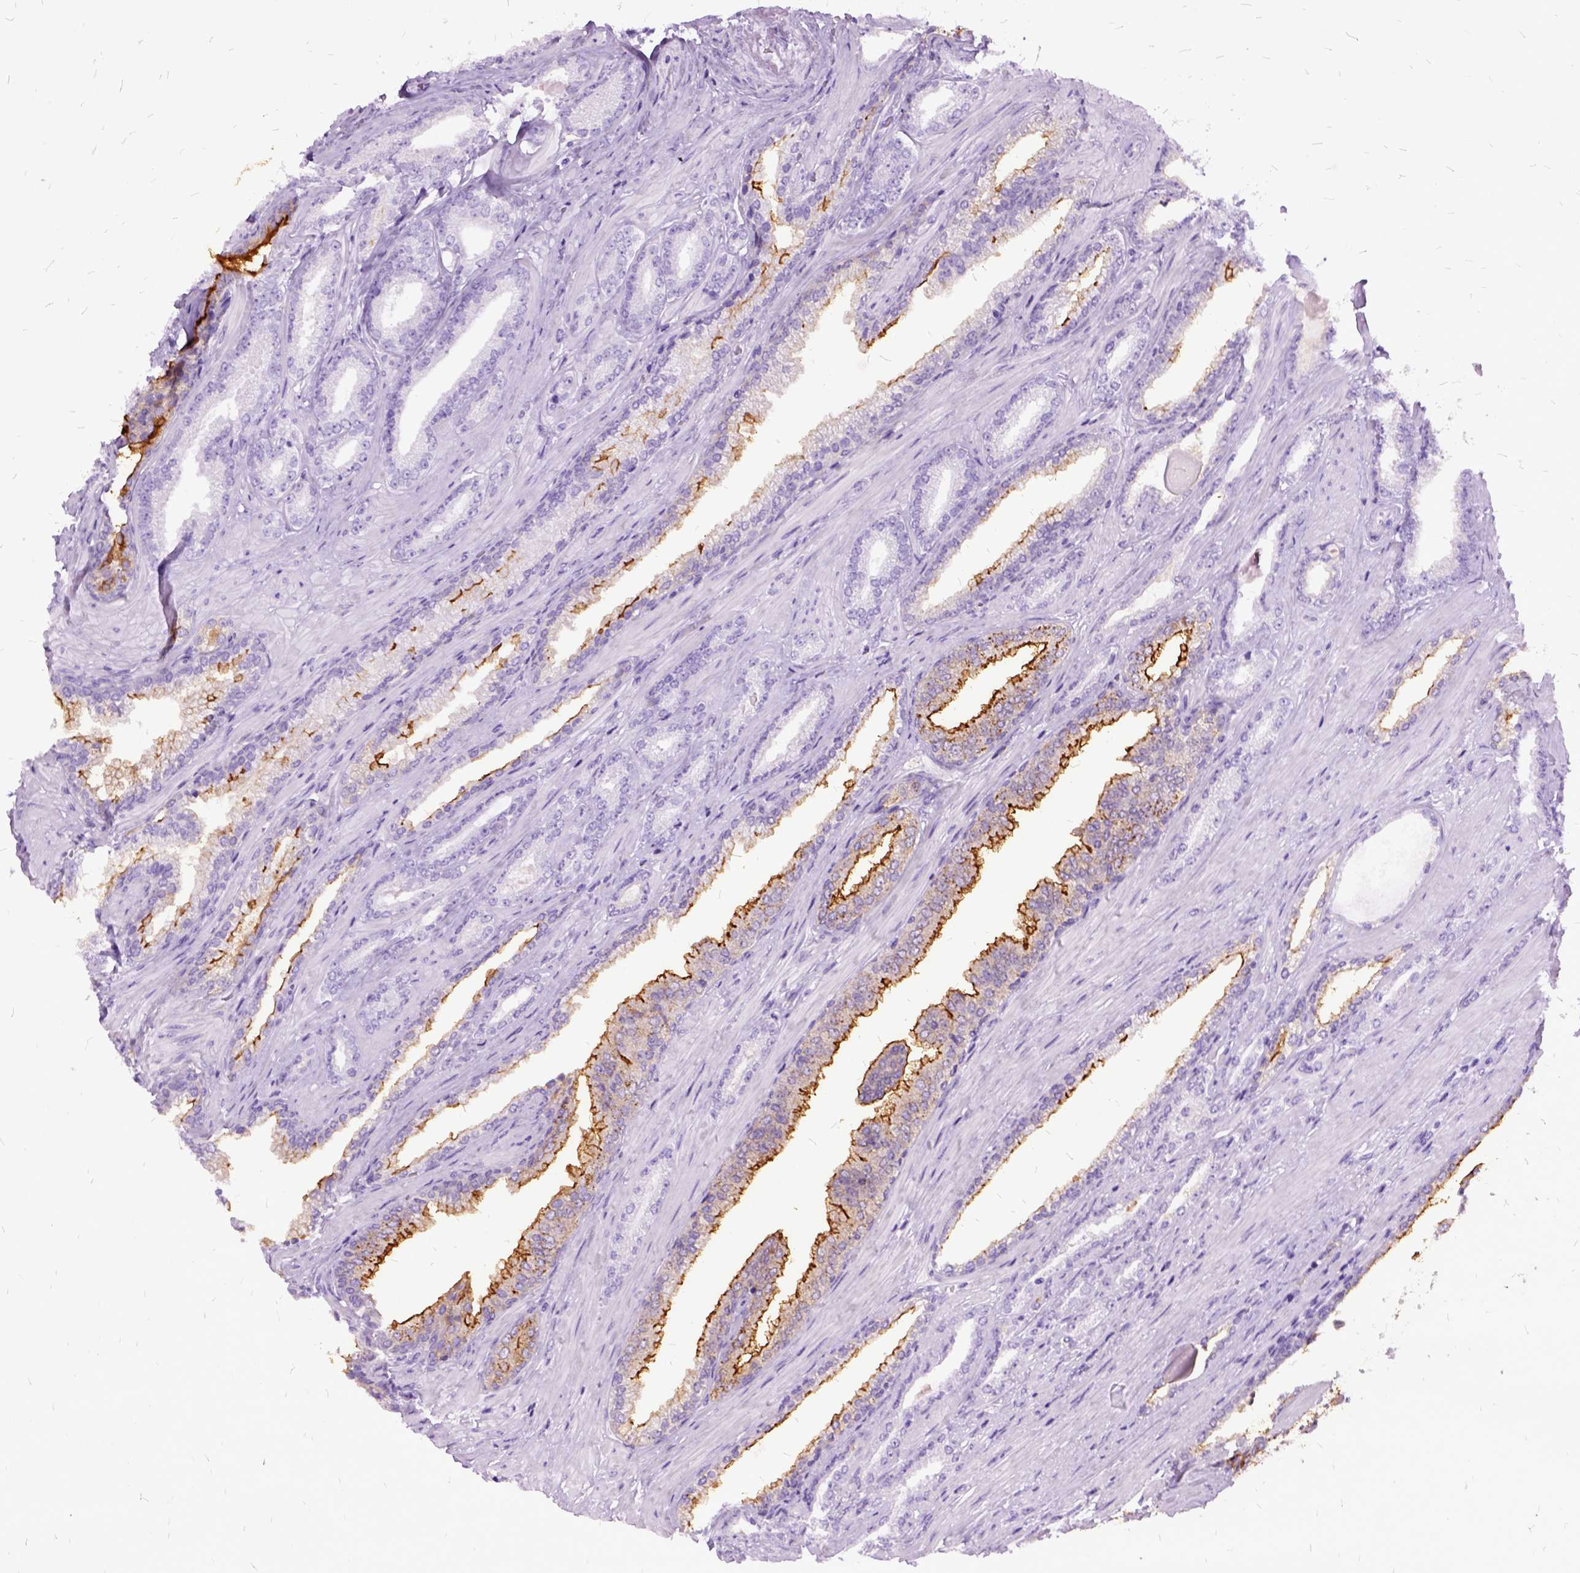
{"staining": {"intensity": "negative", "quantity": "none", "location": "none"}, "tissue": "prostate cancer", "cell_type": "Tumor cells", "image_type": "cancer", "snomed": [{"axis": "morphology", "description": "Adenocarcinoma, Low grade"}, {"axis": "topography", "description": "Prostate"}], "caption": "Immunohistochemical staining of prostate cancer shows no significant staining in tumor cells. (DAB (3,3'-diaminobenzidine) immunohistochemistry with hematoxylin counter stain).", "gene": "MME", "patient": {"sex": "male", "age": 61}}